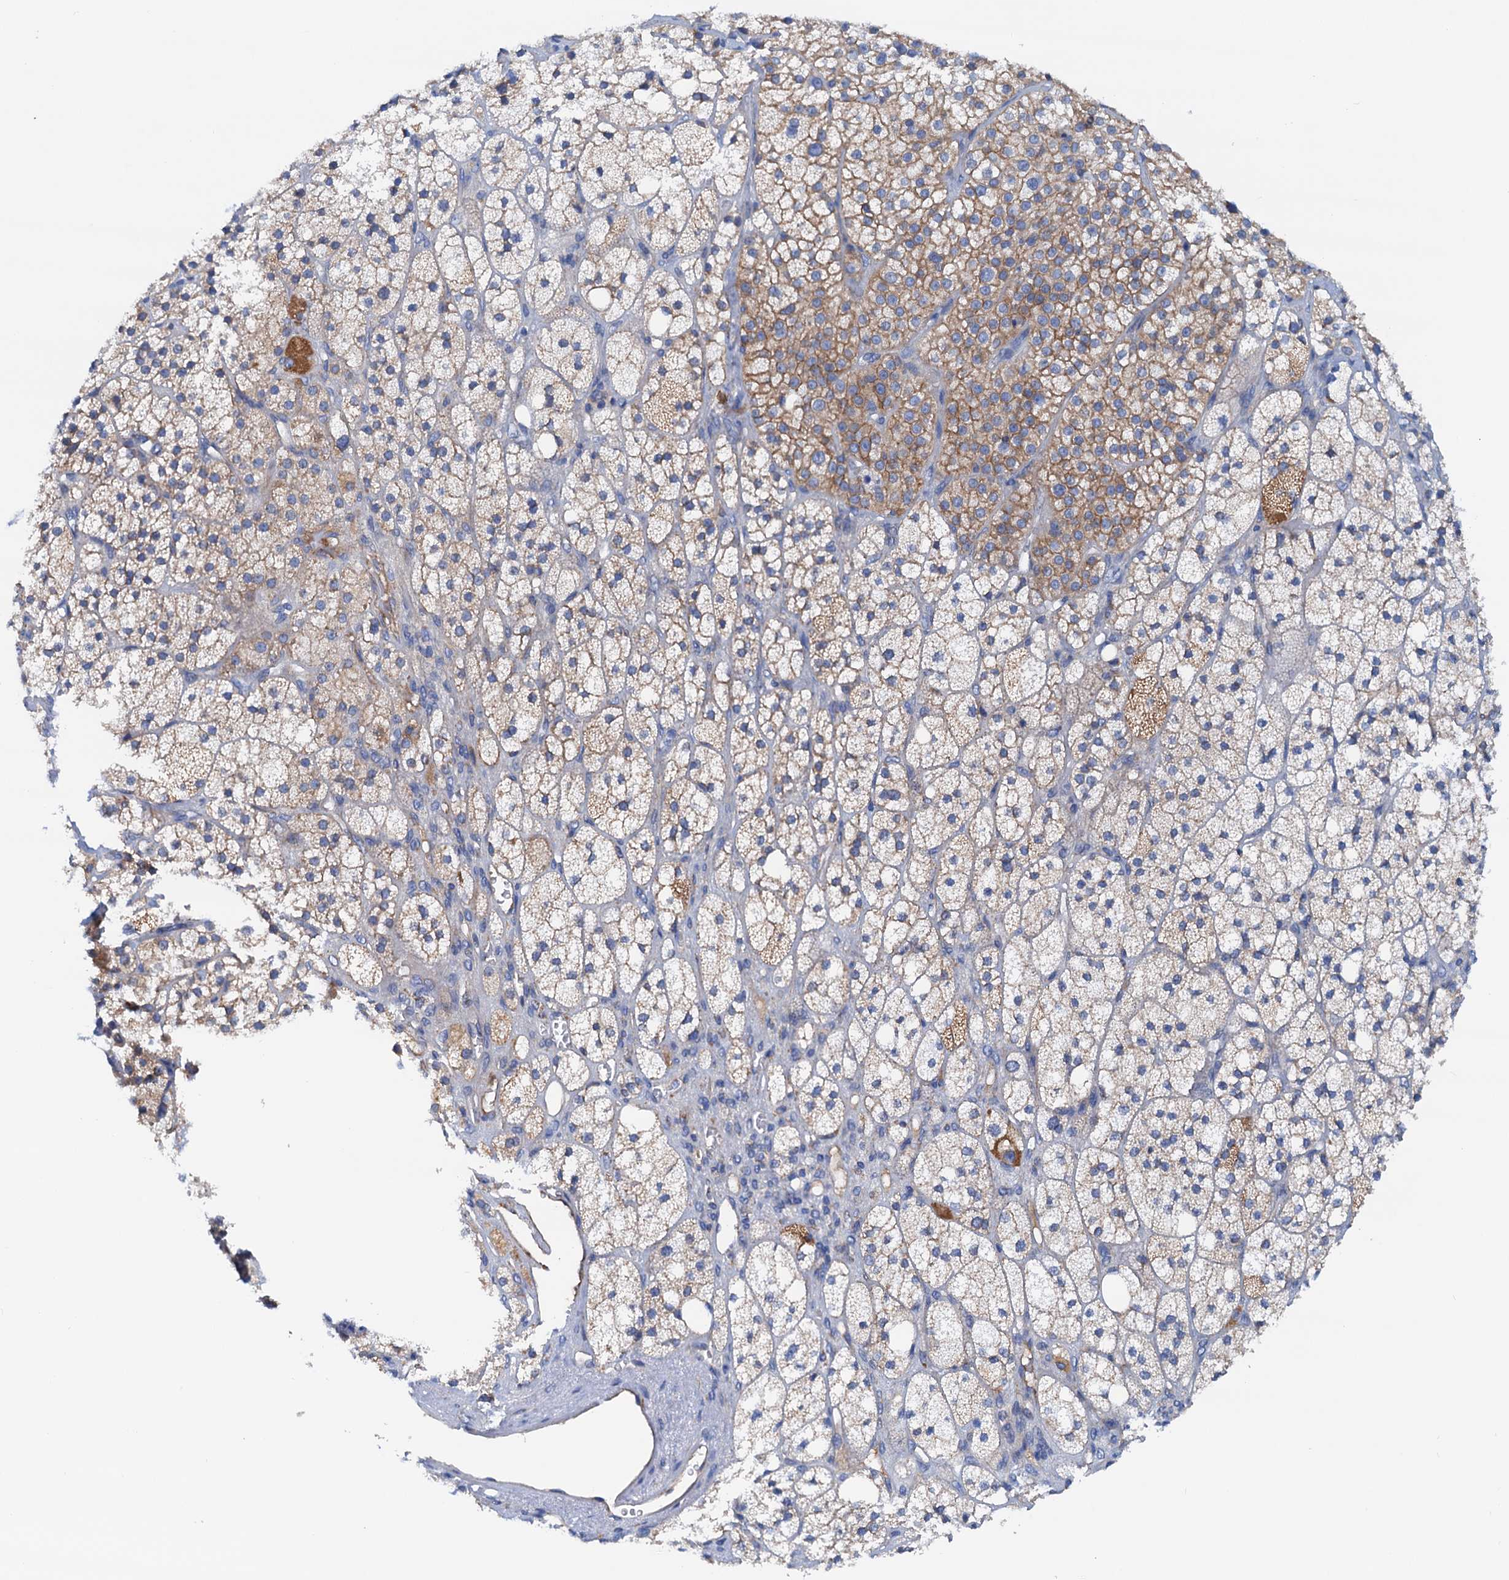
{"staining": {"intensity": "moderate", "quantity": "<25%", "location": "cytoplasmic/membranous"}, "tissue": "adrenal gland", "cell_type": "Glandular cells", "image_type": "normal", "snomed": [{"axis": "morphology", "description": "Normal tissue, NOS"}, {"axis": "topography", "description": "Adrenal gland"}], "caption": "DAB (3,3'-diaminobenzidine) immunohistochemical staining of unremarkable adrenal gland displays moderate cytoplasmic/membranous protein expression in about <25% of glandular cells.", "gene": "RASSF9", "patient": {"sex": "male", "age": 61}}